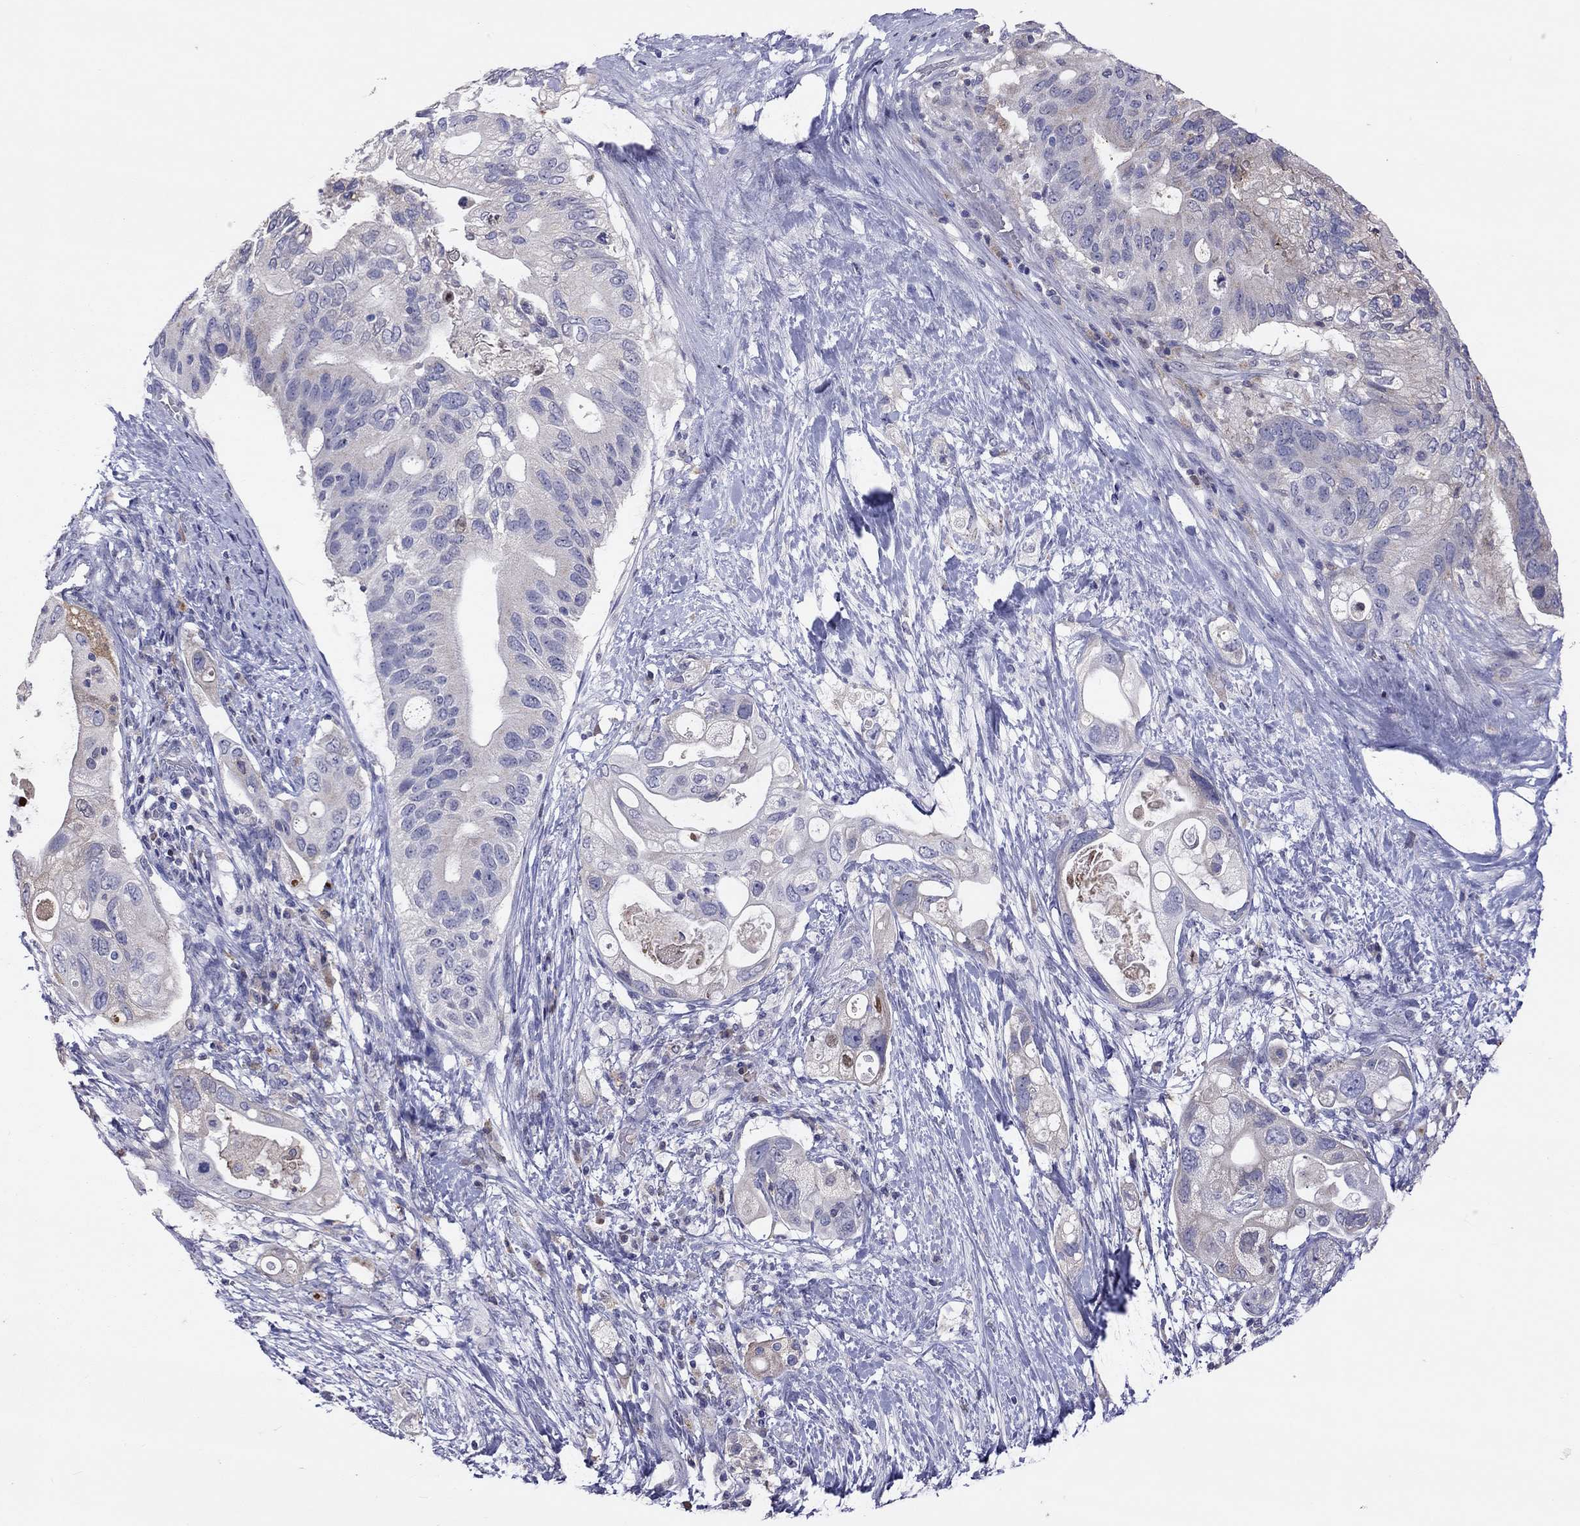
{"staining": {"intensity": "negative", "quantity": "none", "location": "none"}, "tissue": "pancreatic cancer", "cell_type": "Tumor cells", "image_type": "cancer", "snomed": [{"axis": "morphology", "description": "Adenocarcinoma, NOS"}, {"axis": "topography", "description": "Pancreas"}], "caption": "This is an IHC histopathology image of human pancreatic cancer (adenocarcinoma). There is no expression in tumor cells.", "gene": "SERPINA3", "patient": {"sex": "female", "age": 72}}